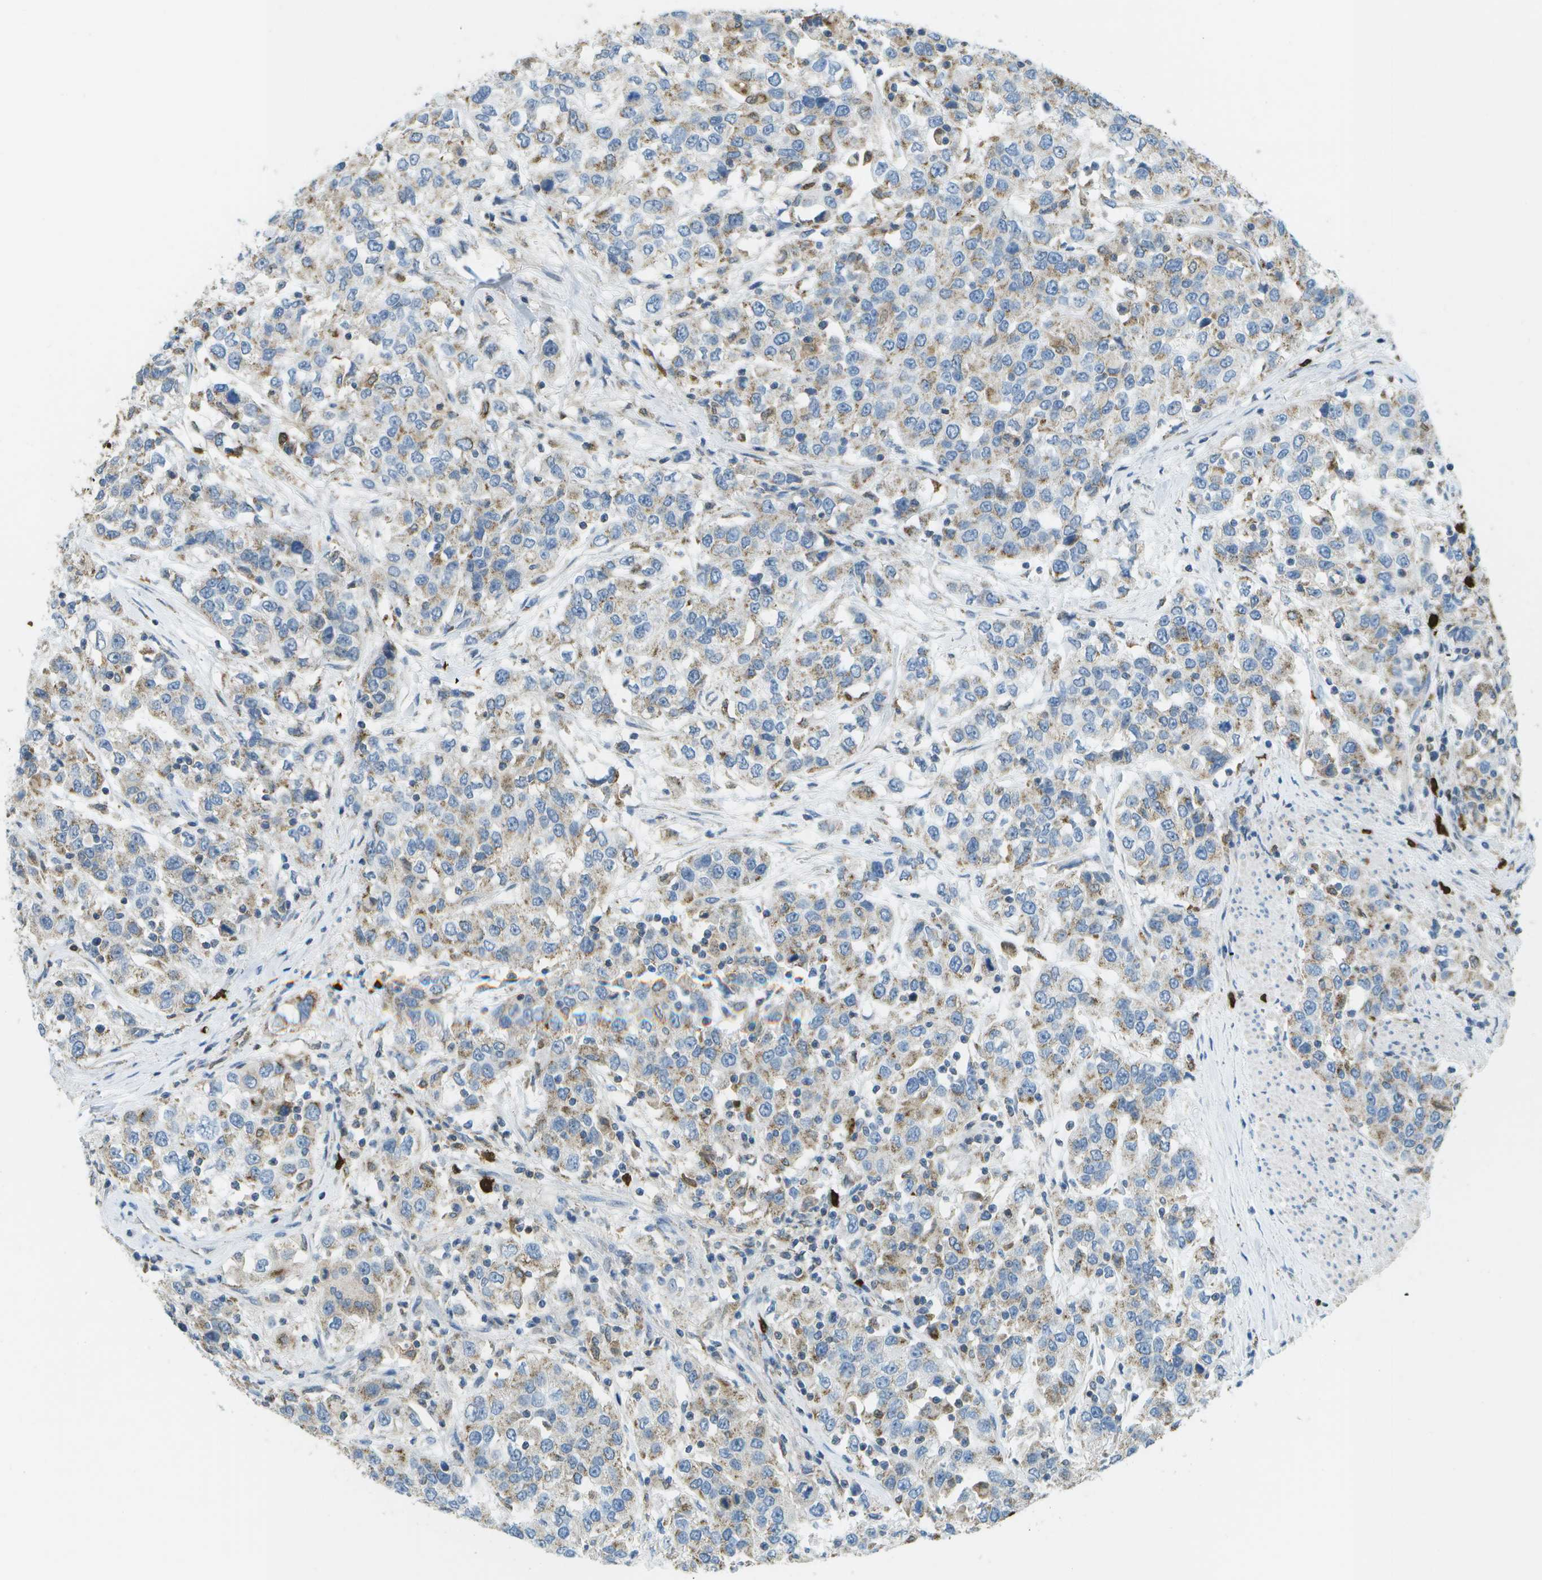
{"staining": {"intensity": "weak", "quantity": ">75%", "location": "cytoplasmic/membranous"}, "tissue": "urothelial cancer", "cell_type": "Tumor cells", "image_type": "cancer", "snomed": [{"axis": "morphology", "description": "Urothelial carcinoma, High grade"}, {"axis": "topography", "description": "Urinary bladder"}], "caption": "IHC (DAB) staining of human urothelial cancer demonstrates weak cytoplasmic/membranous protein positivity in approximately >75% of tumor cells.", "gene": "CACHD1", "patient": {"sex": "female", "age": 80}}